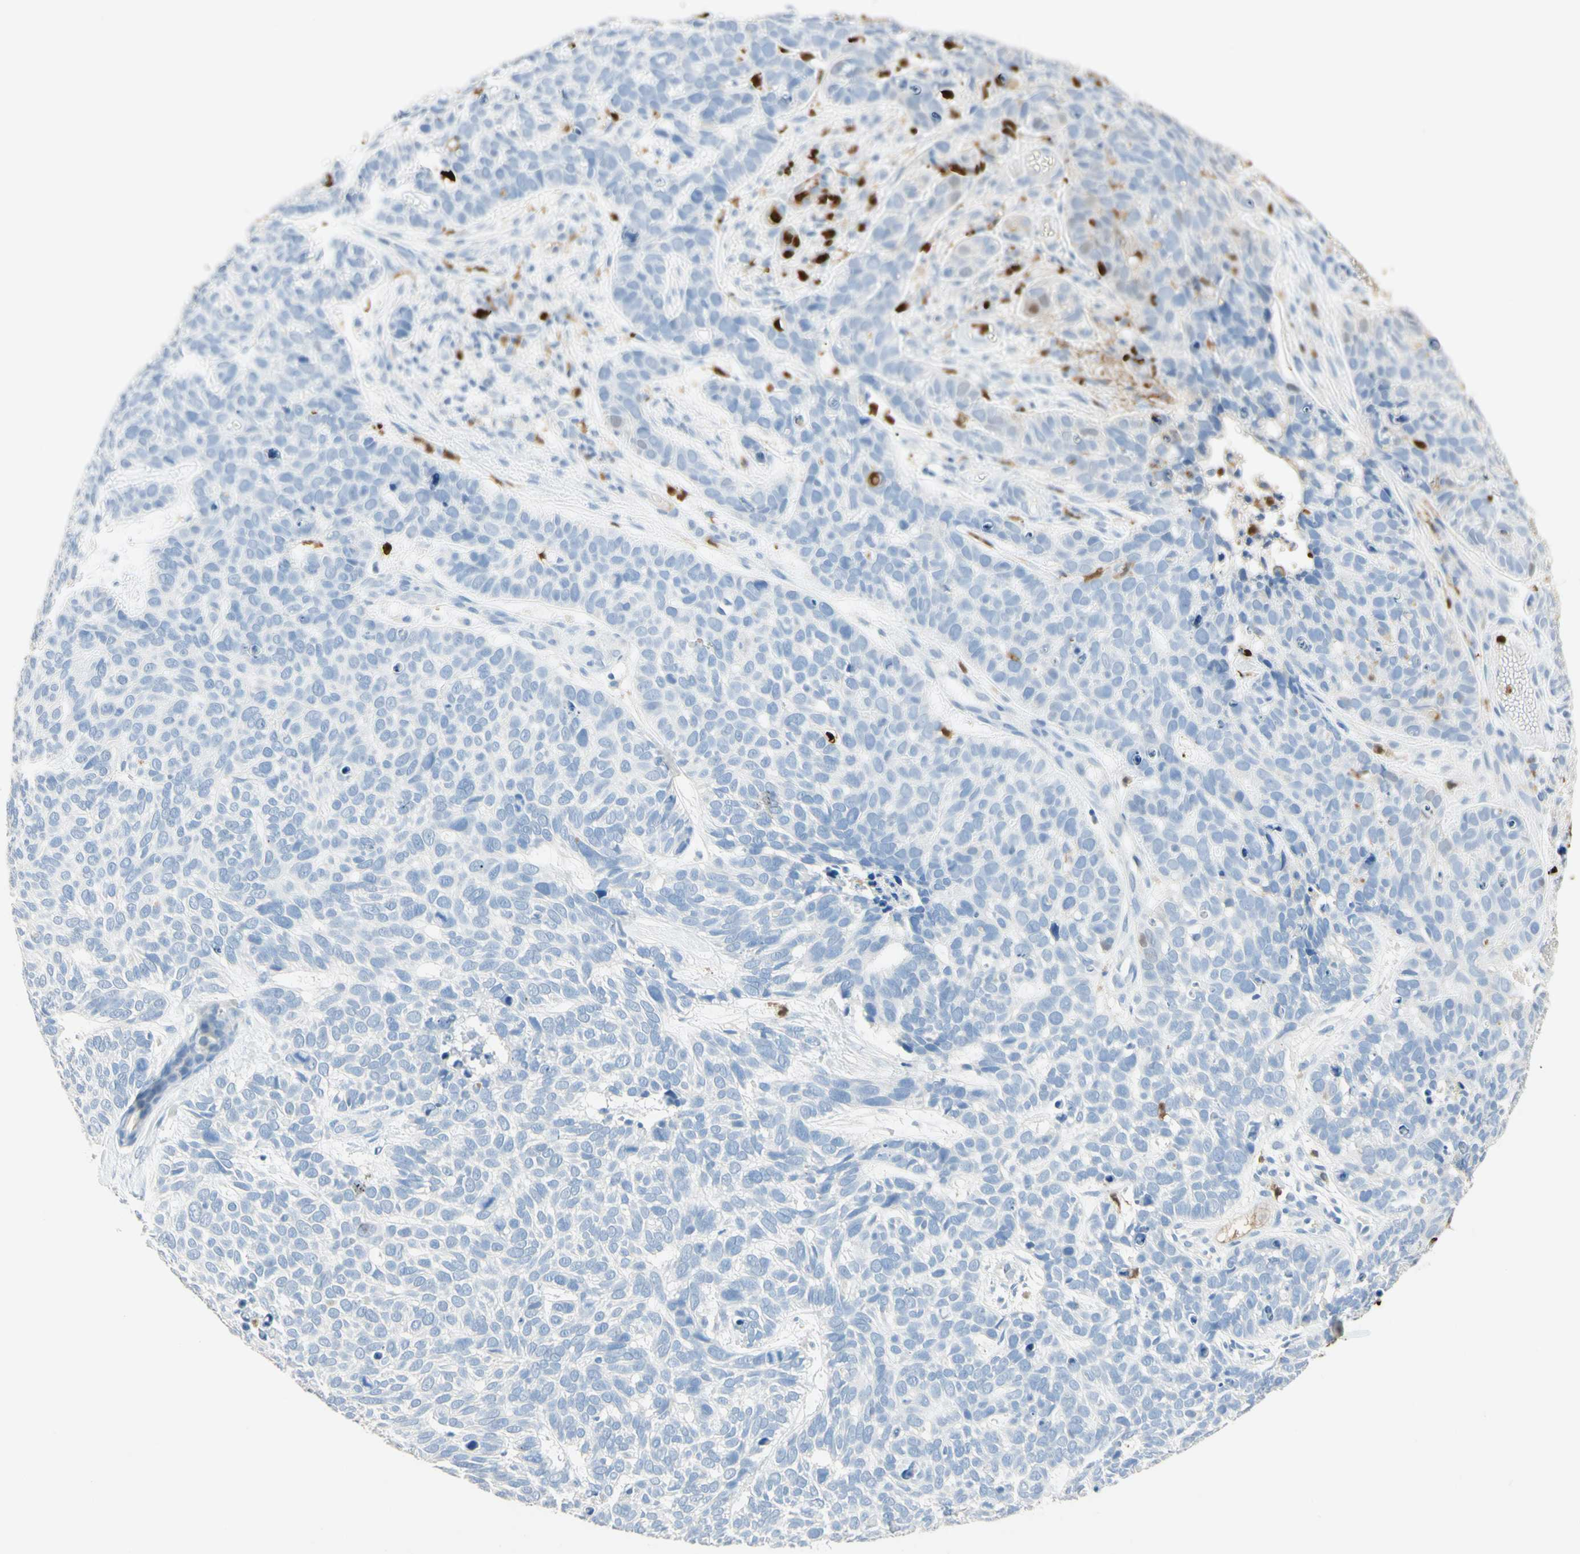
{"staining": {"intensity": "negative", "quantity": "none", "location": "none"}, "tissue": "skin cancer", "cell_type": "Tumor cells", "image_type": "cancer", "snomed": [{"axis": "morphology", "description": "Basal cell carcinoma"}, {"axis": "topography", "description": "Skin"}], "caption": "This is an immunohistochemistry (IHC) micrograph of skin cancer (basal cell carcinoma). There is no expression in tumor cells.", "gene": "NFKBIZ", "patient": {"sex": "male", "age": 87}}